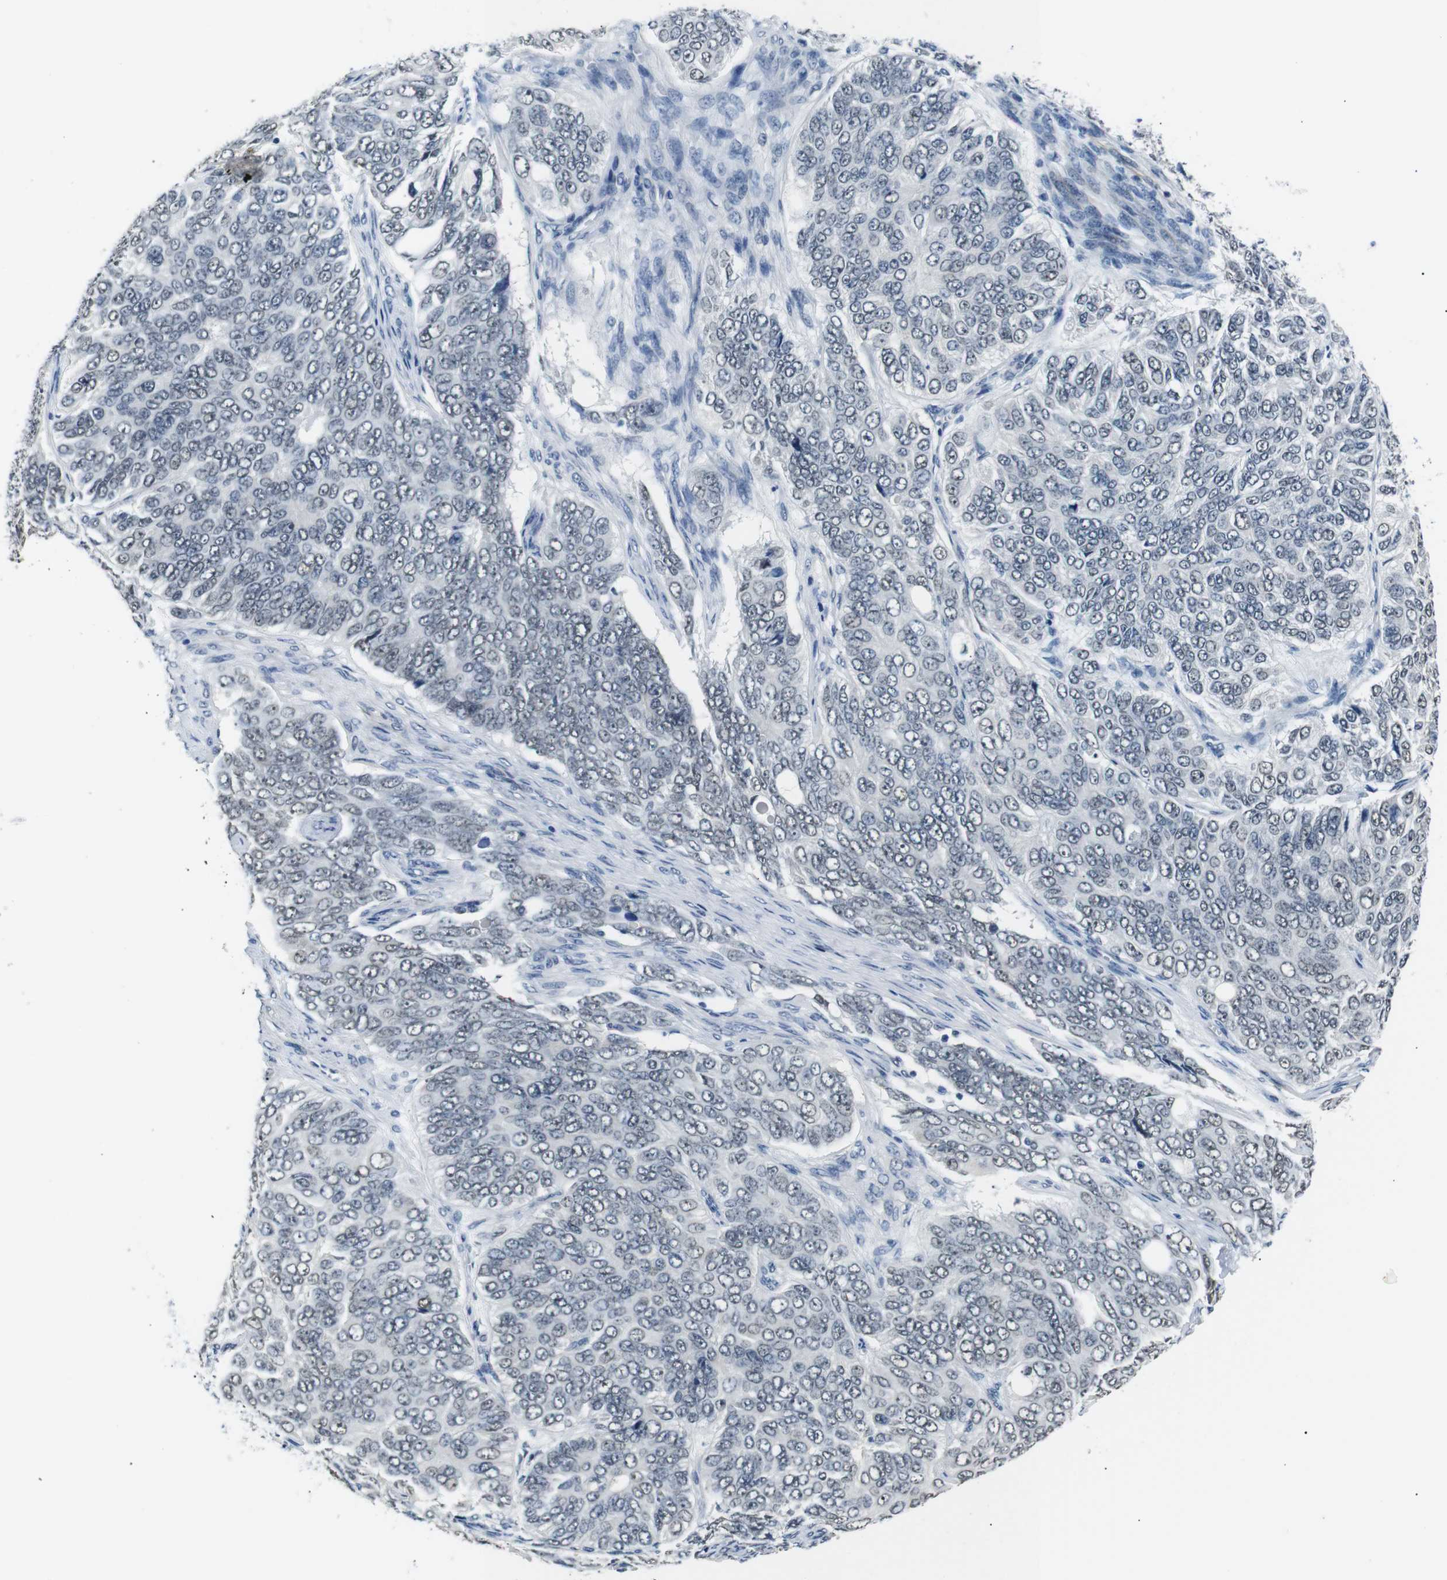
{"staining": {"intensity": "weak", "quantity": "<25%", "location": "nuclear"}, "tissue": "ovarian cancer", "cell_type": "Tumor cells", "image_type": "cancer", "snomed": [{"axis": "morphology", "description": "Carcinoma, endometroid"}, {"axis": "topography", "description": "Ovary"}], "caption": "Immunohistochemistry micrograph of human ovarian cancer (endometroid carcinoma) stained for a protein (brown), which demonstrates no positivity in tumor cells.", "gene": "TAFA1", "patient": {"sex": "female", "age": 51}}